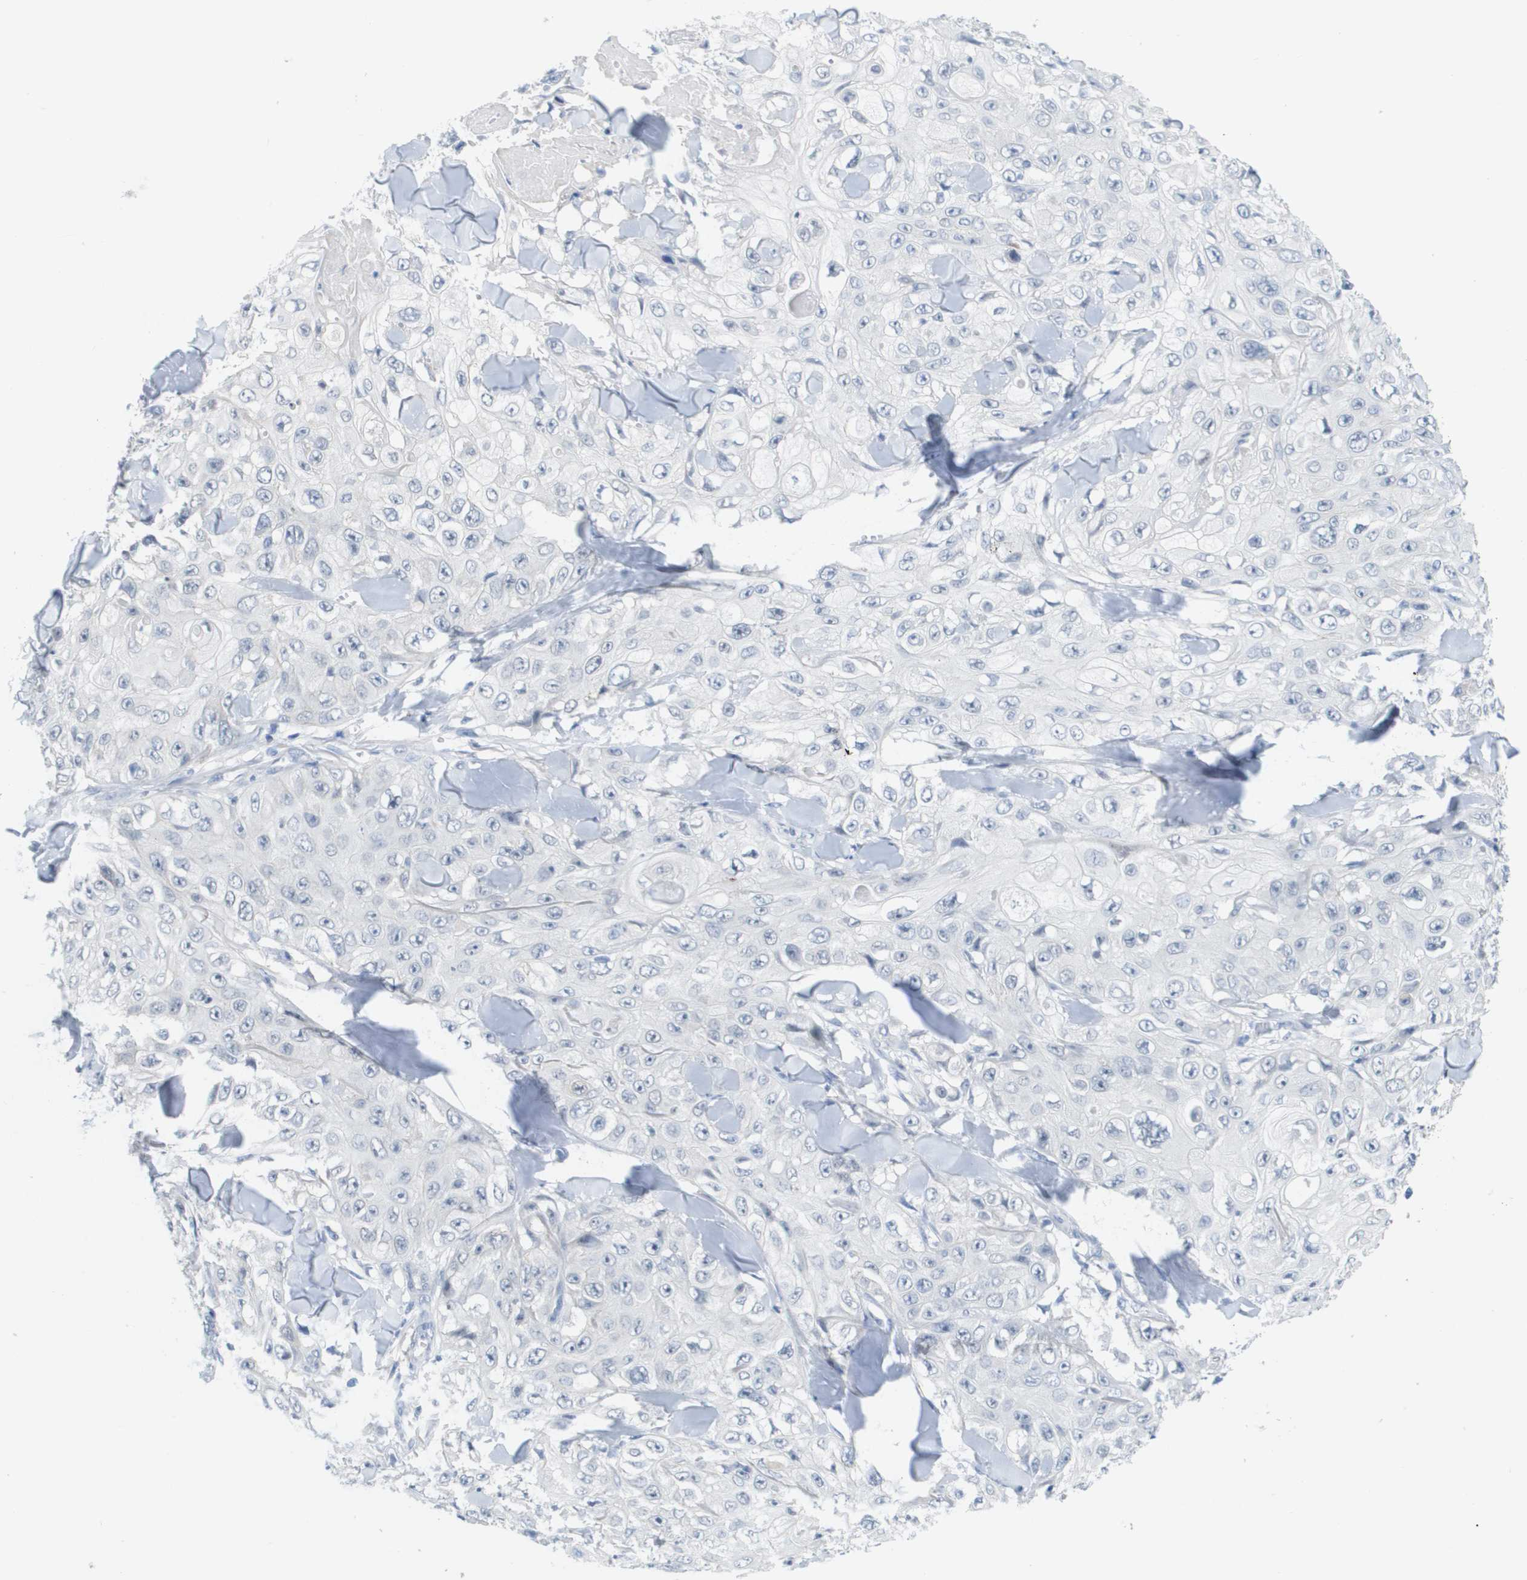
{"staining": {"intensity": "negative", "quantity": "none", "location": "none"}, "tissue": "skin cancer", "cell_type": "Tumor cells", "image_type": "cancer", "snomed": [{"axis": "morphology", "description": "Squamous cell carcinoma, NOS"}, {"axis": "topography", "description": "Skin"}], "caption": "Immunohistochemistry (IHC) micrograph of neoplastic tissue: human squamous cell carcinoma (skin) stained with DAB (3,3'-diaminobenzidine) shows no significant protein positivity in tumor cells.", "gene": "PDE4A", "patient": {"sex": "male", "age": 86}}